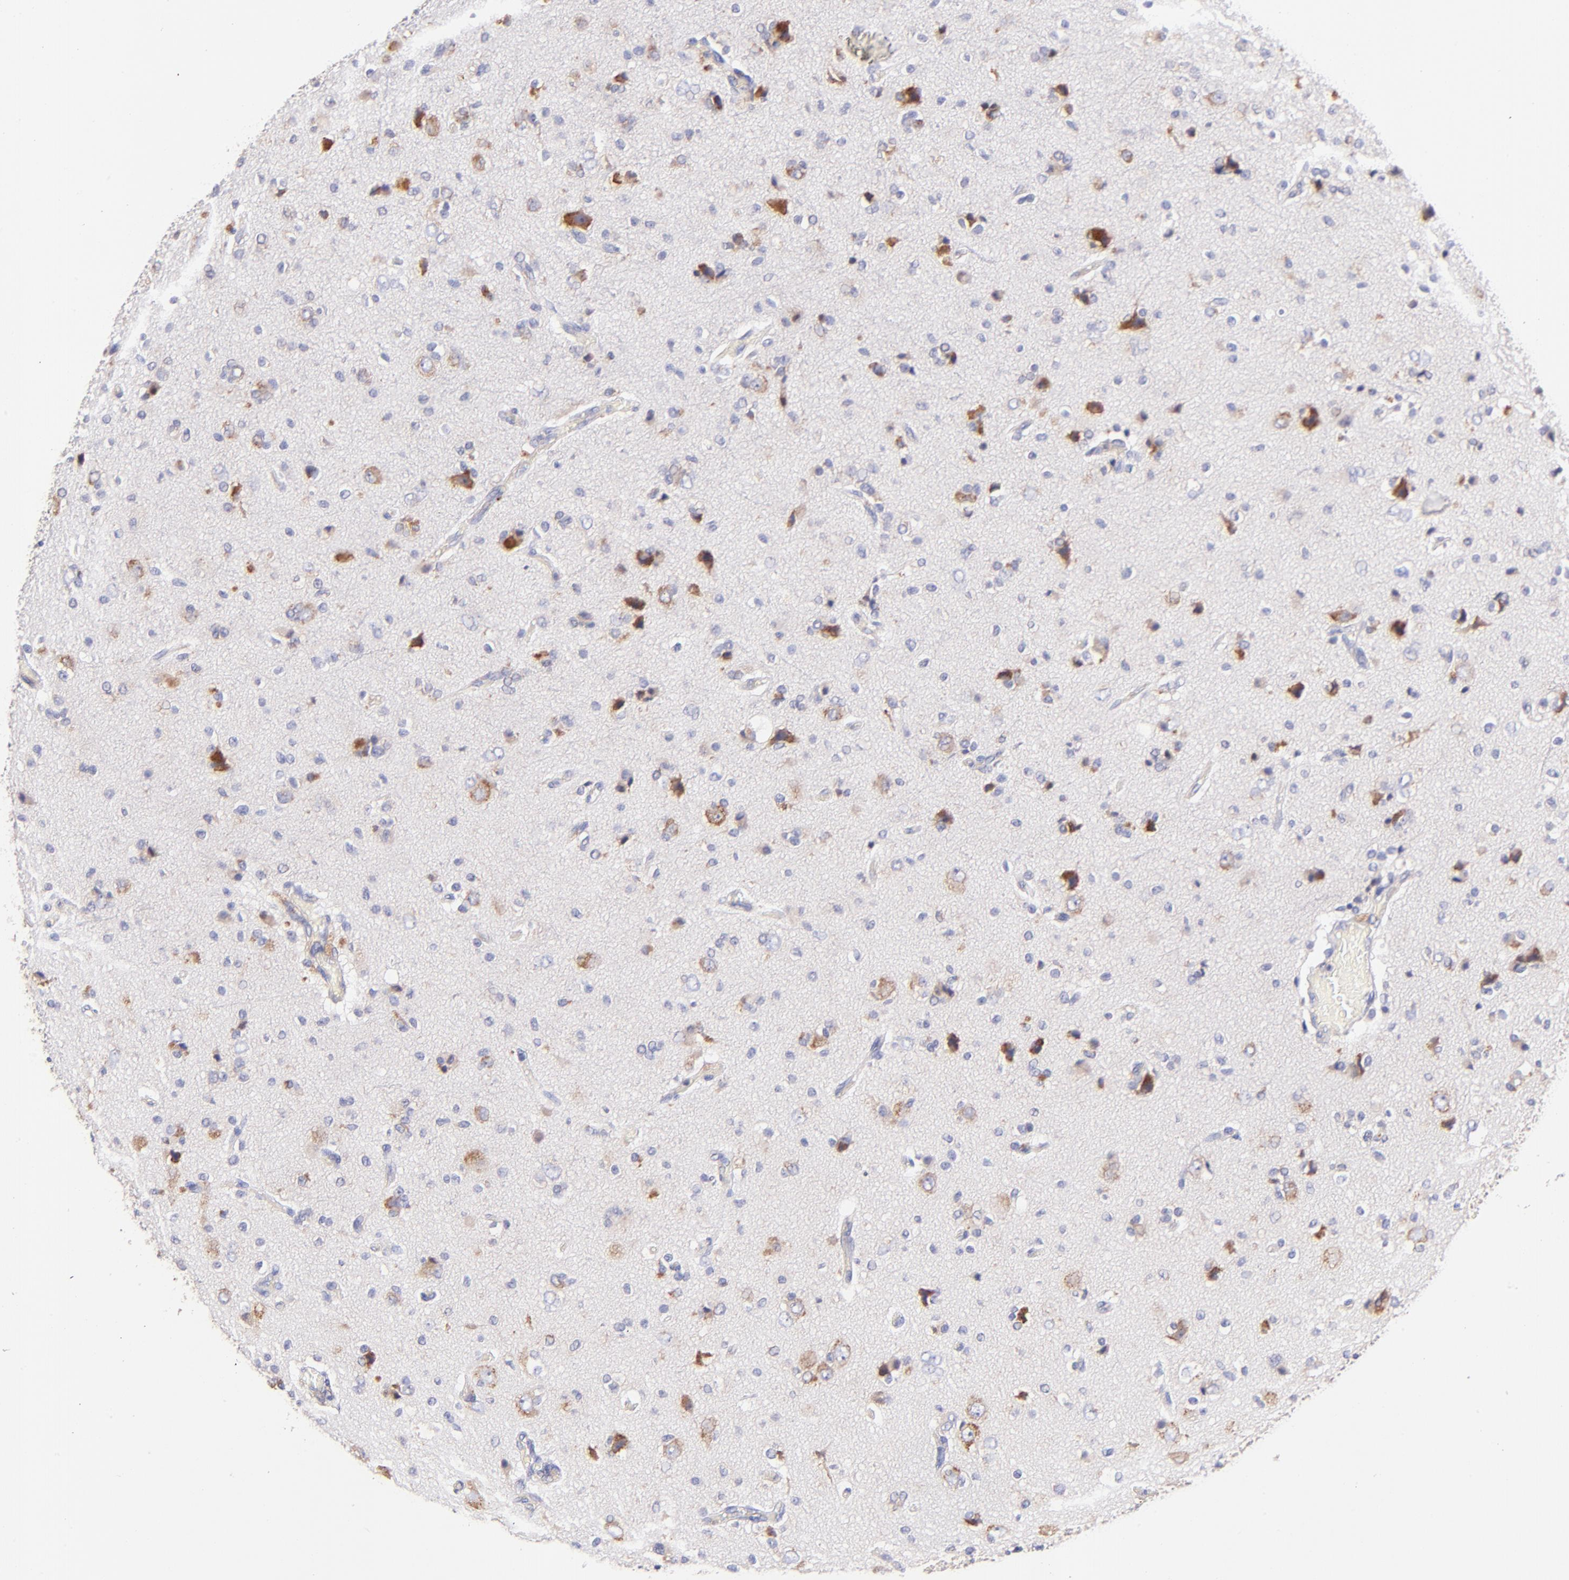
{"staining": {"intensity": "weak", "quantity": "<25%", "location": "cytoplasmic/membranous"}, "tissue": "glioma", "cell_type": "Tumor cells", "image_type": "cancer", "snomed": [{"axis": "morphology", "description": "Glioma, malignant, High grade"}, {"axis": "topography", "description": "Brain"}], "caption": "Malignant glioma (high-grade) was stained to show a protein in brown. There is no significant positivity in tumor cells.", "gene": "RPL11", "patient": {"sex": "male", "age": 47}}